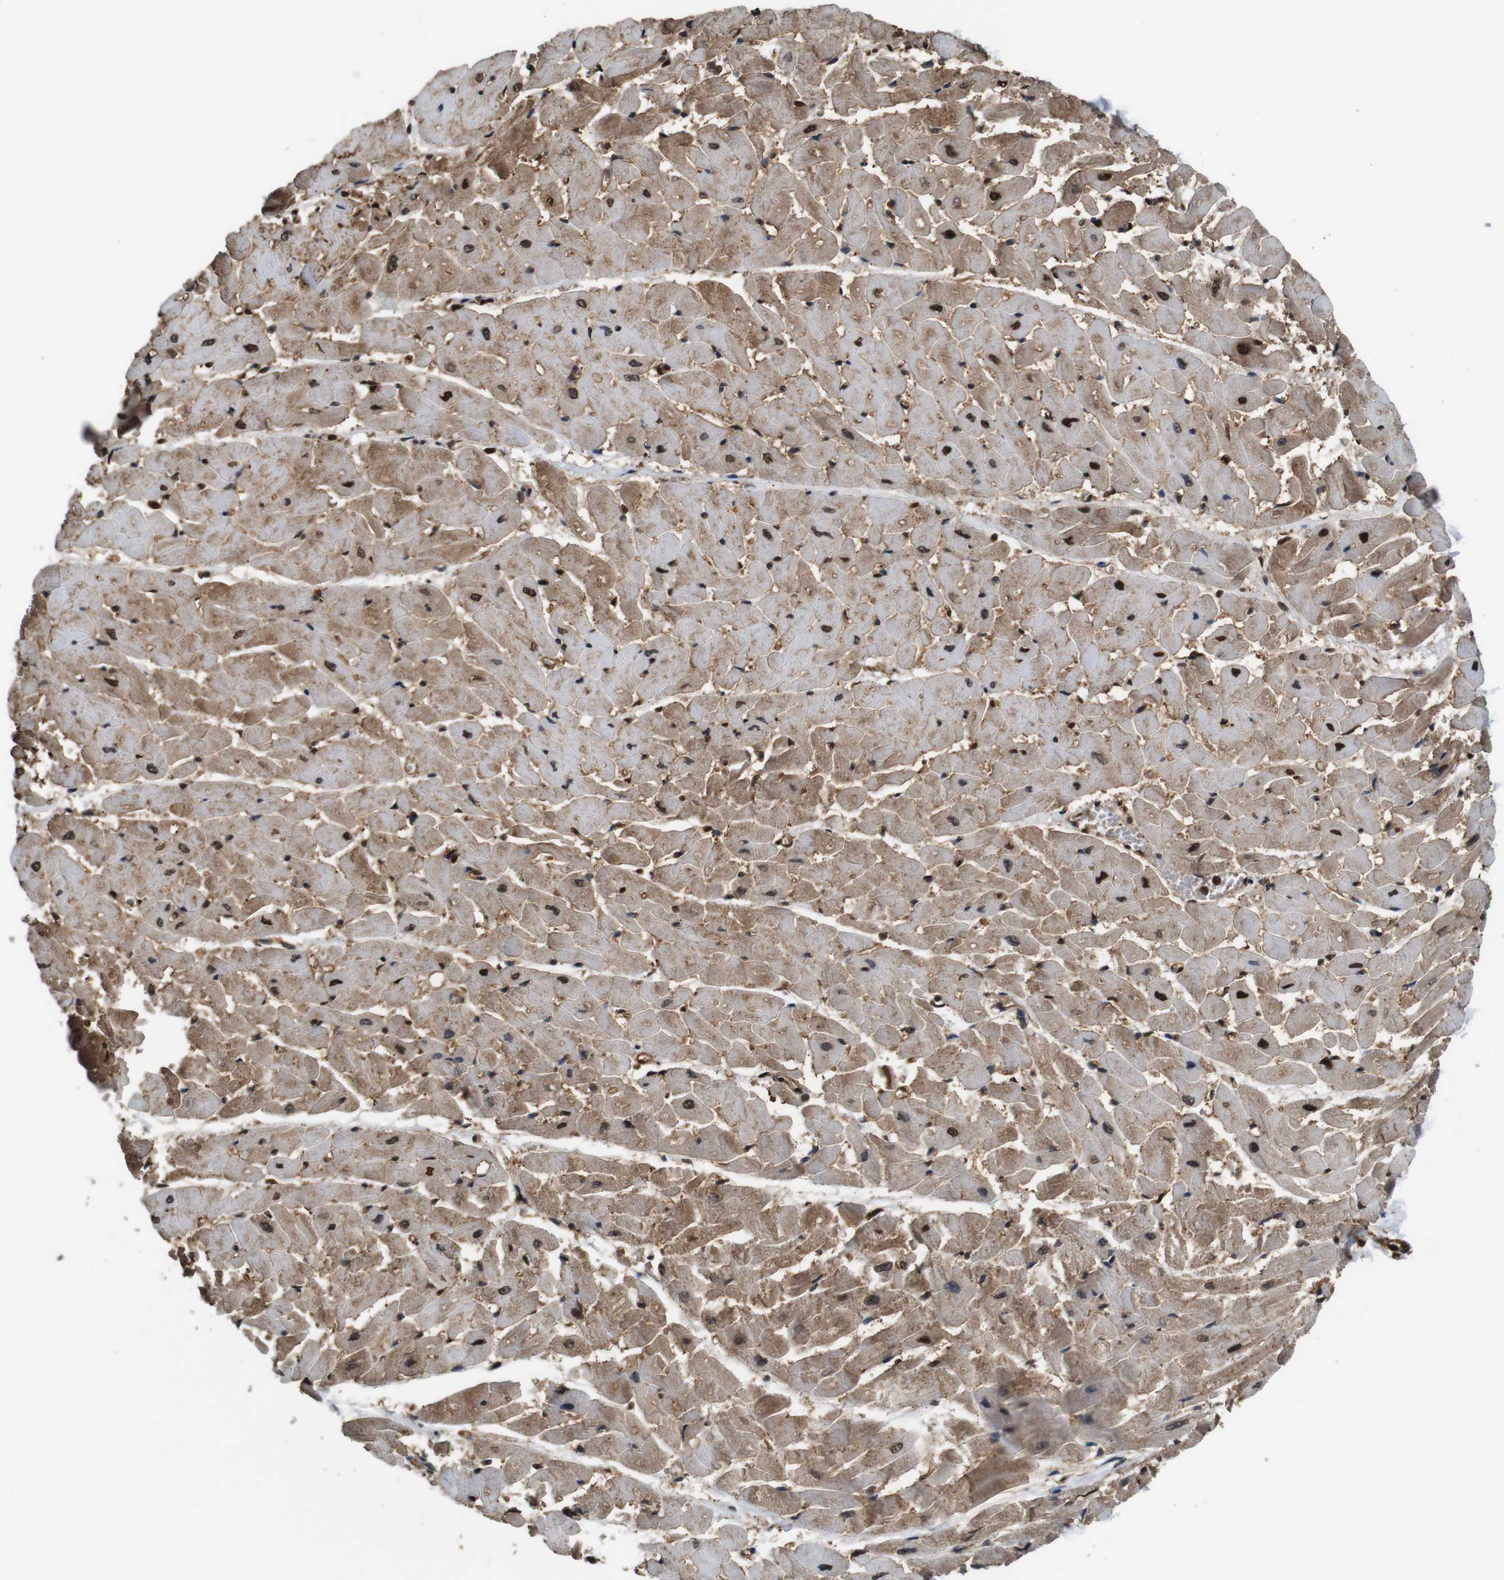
{"staining": {"intensity": "moderate", "quantity": "25%-75%", "location": "cytoplasmic/membranous,nuclear"}, "tissue": "heart muscle", "cell_type": "Cardiomyocytes", "image_type": "normal", "snomed": [{"axis": "morphology", "description": "Normal tissue, NOS"}, {"axis": "topography", "description": "Heart"}], "caption": "Immunohistochemical staining of unremarkable human heart muscle exhibits medium levels of moderate cytoplasmic/membranous,nuclear expression in about 25%-75% of cardiomyocytes.", "gene": "VCP", "patient": {"sex": "female", "age": 19}}